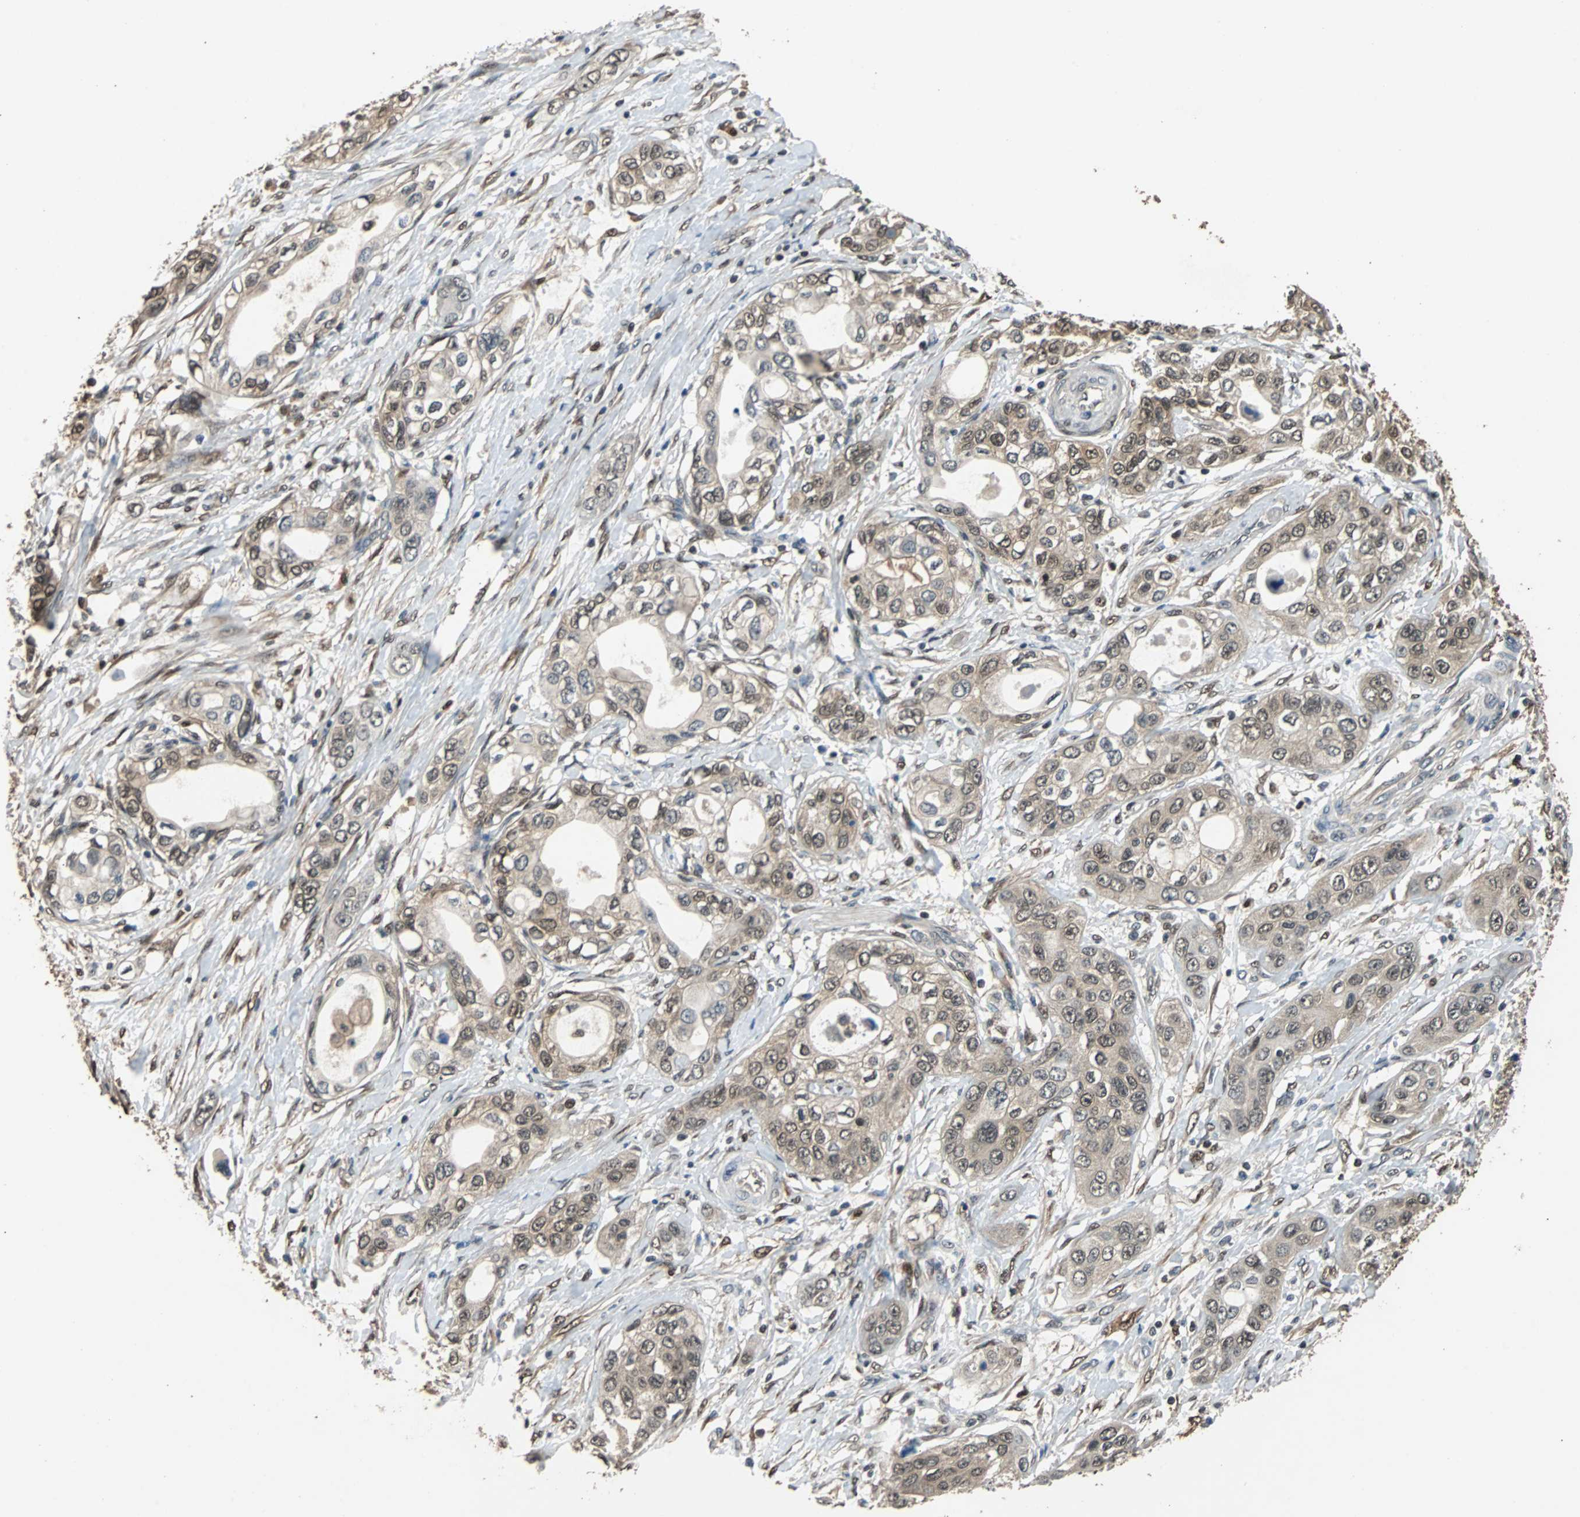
{"staining": {"intensity": "weak", "quantity": ">75%", "location": "cytoplasmic/membranous"}, "tissue": "pancreatic cancer", "cell_type": "Tumor cells", "image_type": "cancer", "snomed": [{"axis": "morphology", "description": "Adenocarcinoma, NOS"}, {"axis": "topography", "description": "Pancreas"}], "caption": "Immunohistochemical staining of human pancreatic cancer (adenocarcinoma) demonstrates weak cytoplasmic/membranous protein staining in about >75% of tumor cells.", "gene": "PRDX6", "patient": {"sex": "female", "age": 70}}